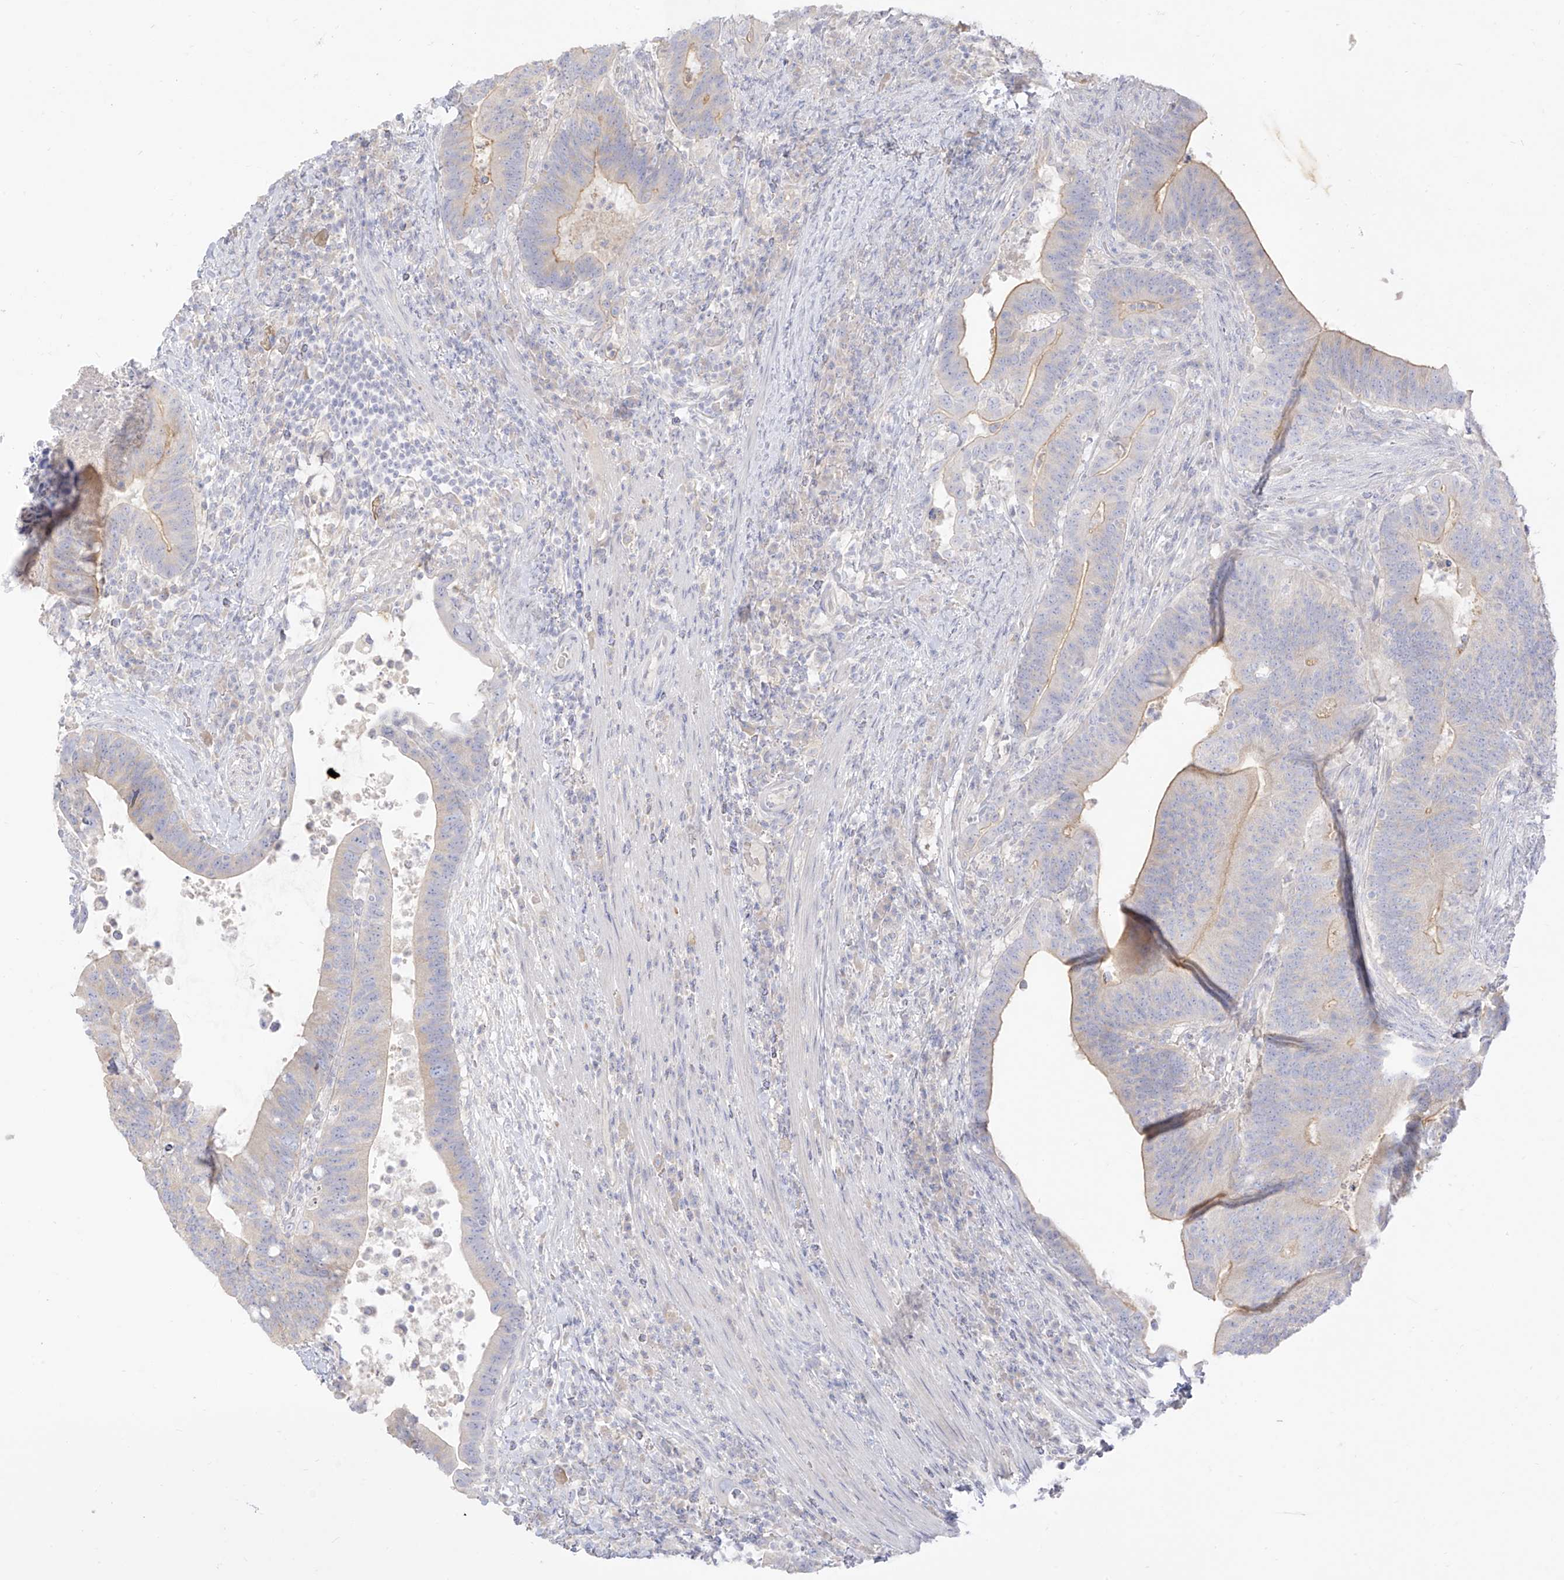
{"staining": {"intensity": "moderate", "quantity": "<25%", "location": "cytoplasmic/membranous"}, "tissue": "colorectal cancer", "cell_type": "Tumor cells", "image_type": "cancer", "snomed": [{"axis": "morphology", "description": "Adenocarcinoma, NOS"}, {"axis": "topography", "description": "Colon"}], "caption": "Immunohistochemistry photomicrograph of neoplastic tissue: colorectal cancer stained using immunohistochemistry (IHC) shows low levels of moderate protein expression localized specifically in the cytoplasmic/membranous of tumor cells, appearing as a cytoplasmic/membranous brown color.", "gene": "ARHGEF40", "patient": {"sex": "female", "age": 66}}